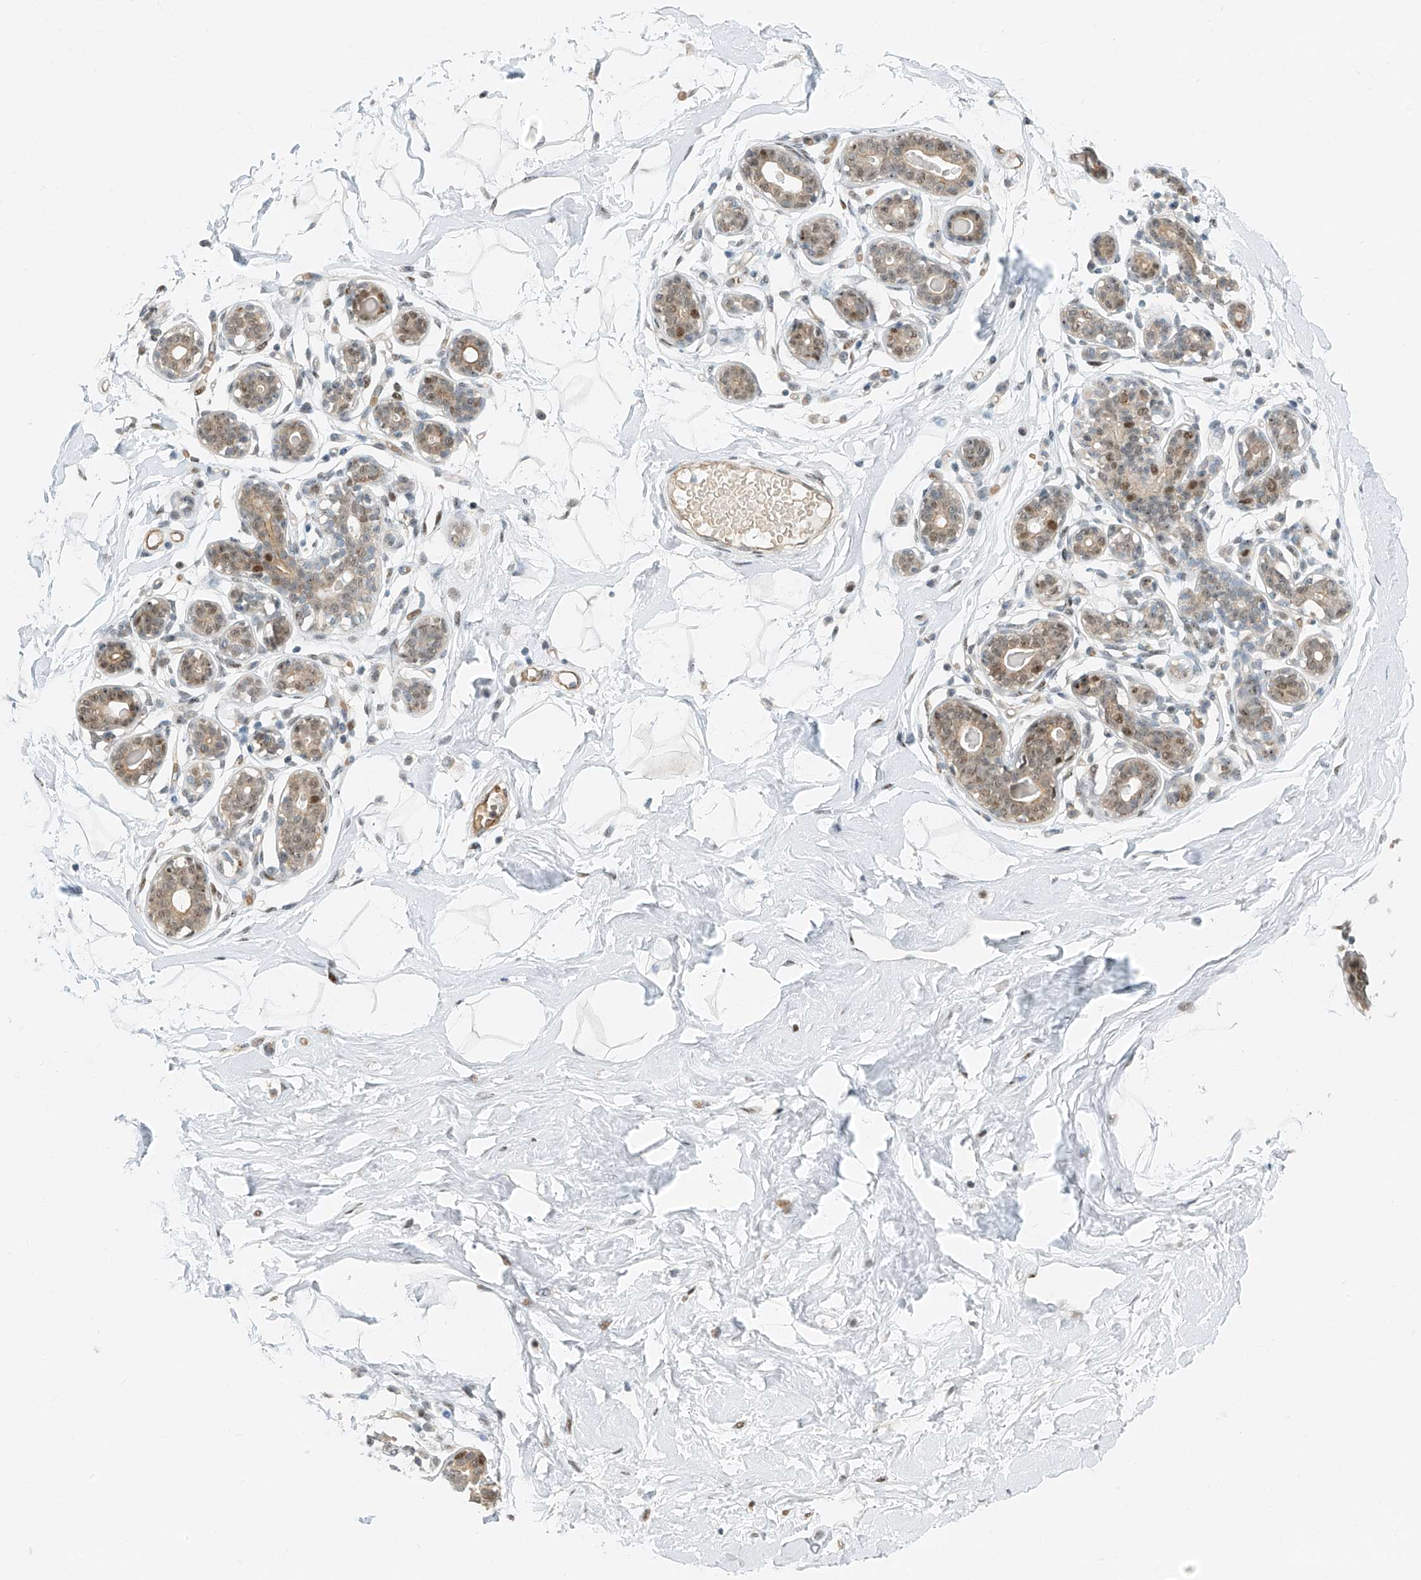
{"staining": {"intensity": "negative", "quantity": "none", "location": "none"}, "tissue": "breast", "cell_type": "Adipocytes", "image_type": "normal", "snomed": [{"axis": "morphology", "description": "Normal tissue, NOS"}, {"axis": "topography", "description": "Breast"}], "caption": "Benign breast was stained to show a protein in brown. There is no significant positivity in adipocytes. The staining is performed using DAB (3,3'-diaminobenzidine) brown chromogen with nuclei counter-stained in using hematoxylin.", "gene": "ZNF514", "patient": {"sex": "female", "age": 23}}